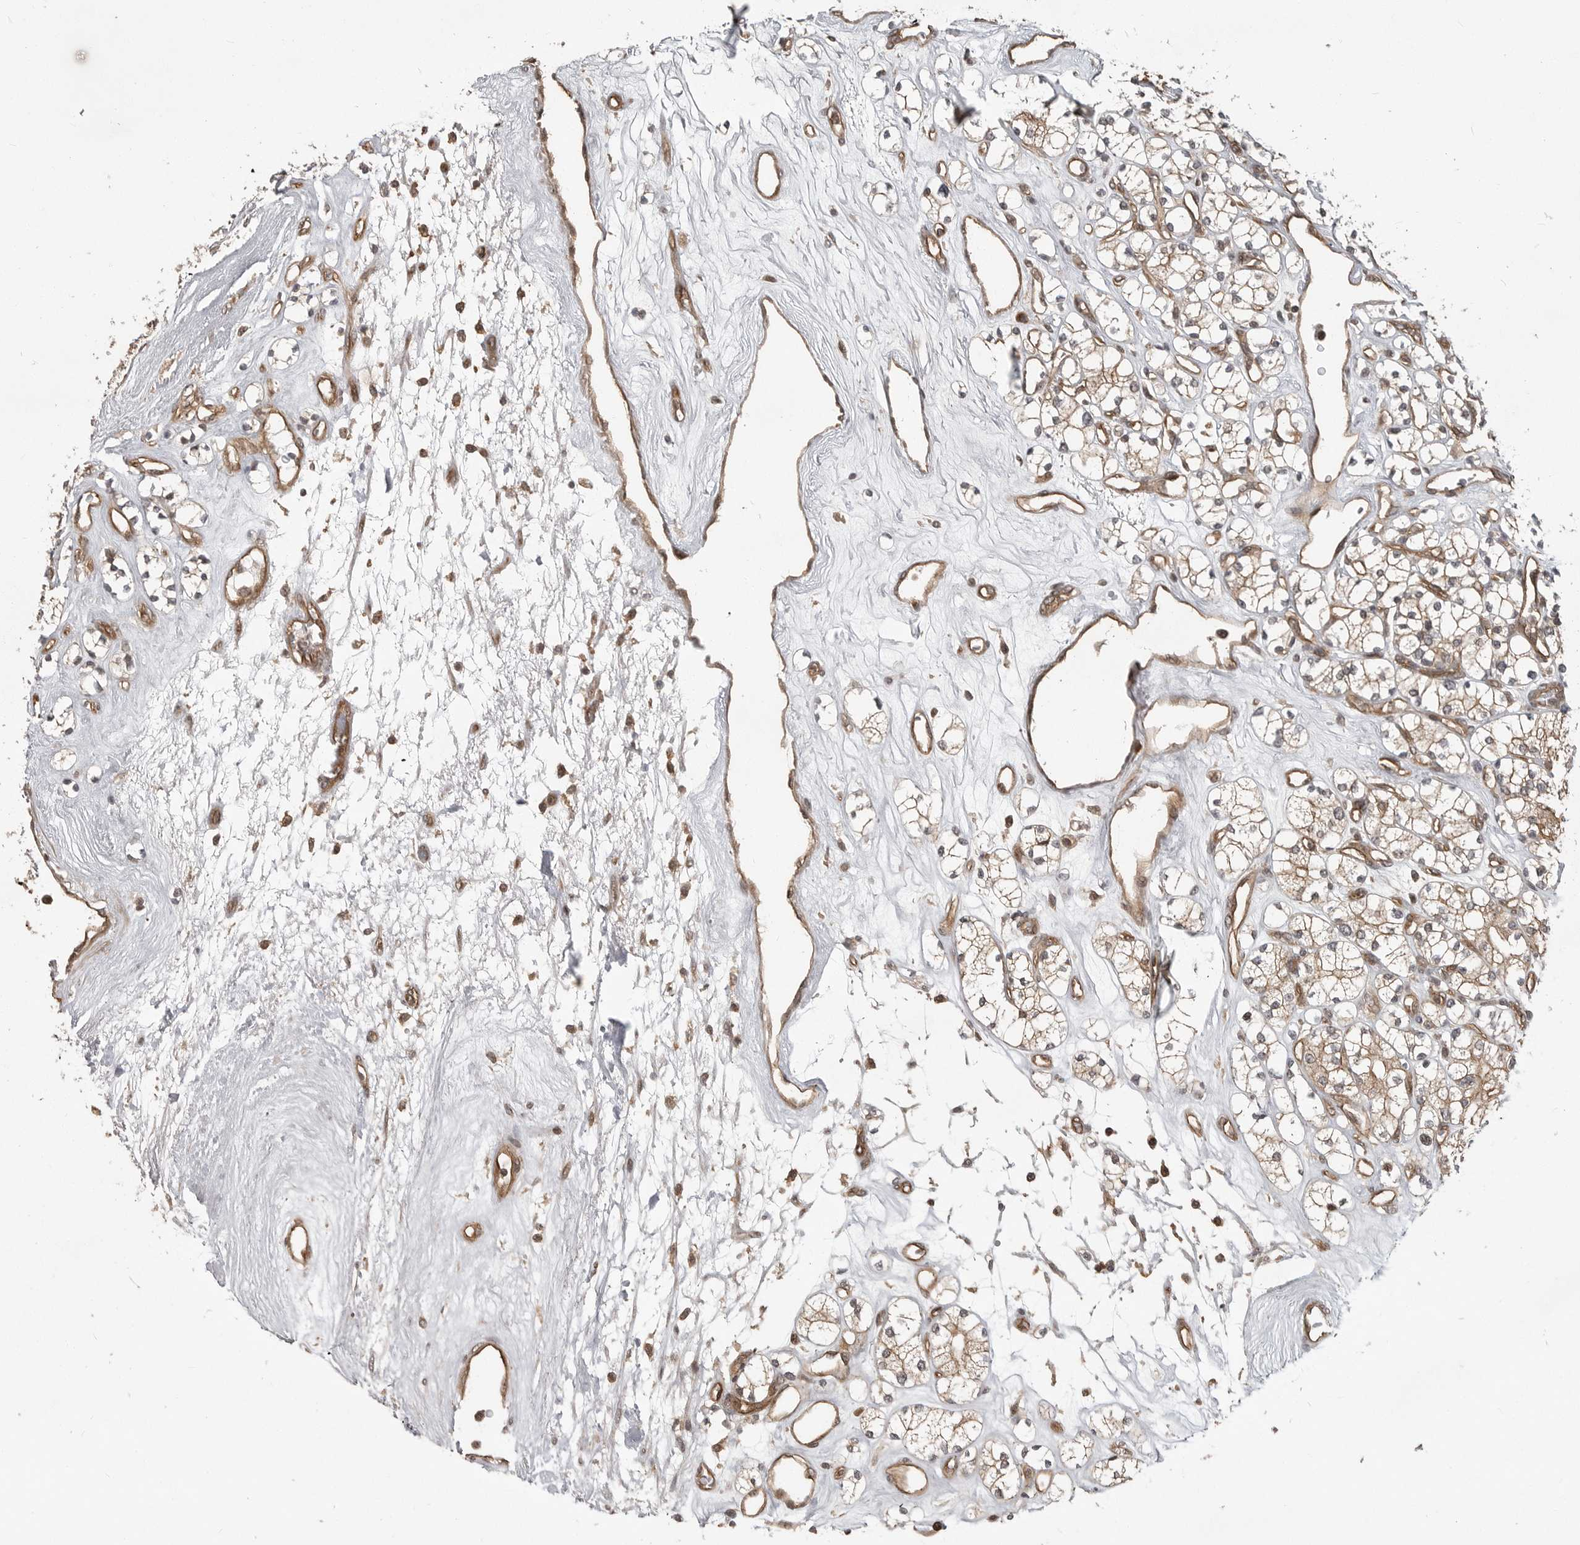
{"staining": {"intensity": "moderate", "quantity": ">75%", "location": "cytoplasmic/membranous"}, "tissue": "renal cancer", "cell_type": "Tumor cells", "image_type": "cancer", "snomed": [{"axis": "morphology", "description": "Adenocarcinoma, NOS"}, {"axis": "topography", "description": "Kidney"}], "caption": "Moderate cytoplasmic/membranous protein staining is seen in about >75% of tumor cells in adenocarcinoma (renal).", "gene": "DNAJC8", "patient": {"sex": "male", "age": 77}}